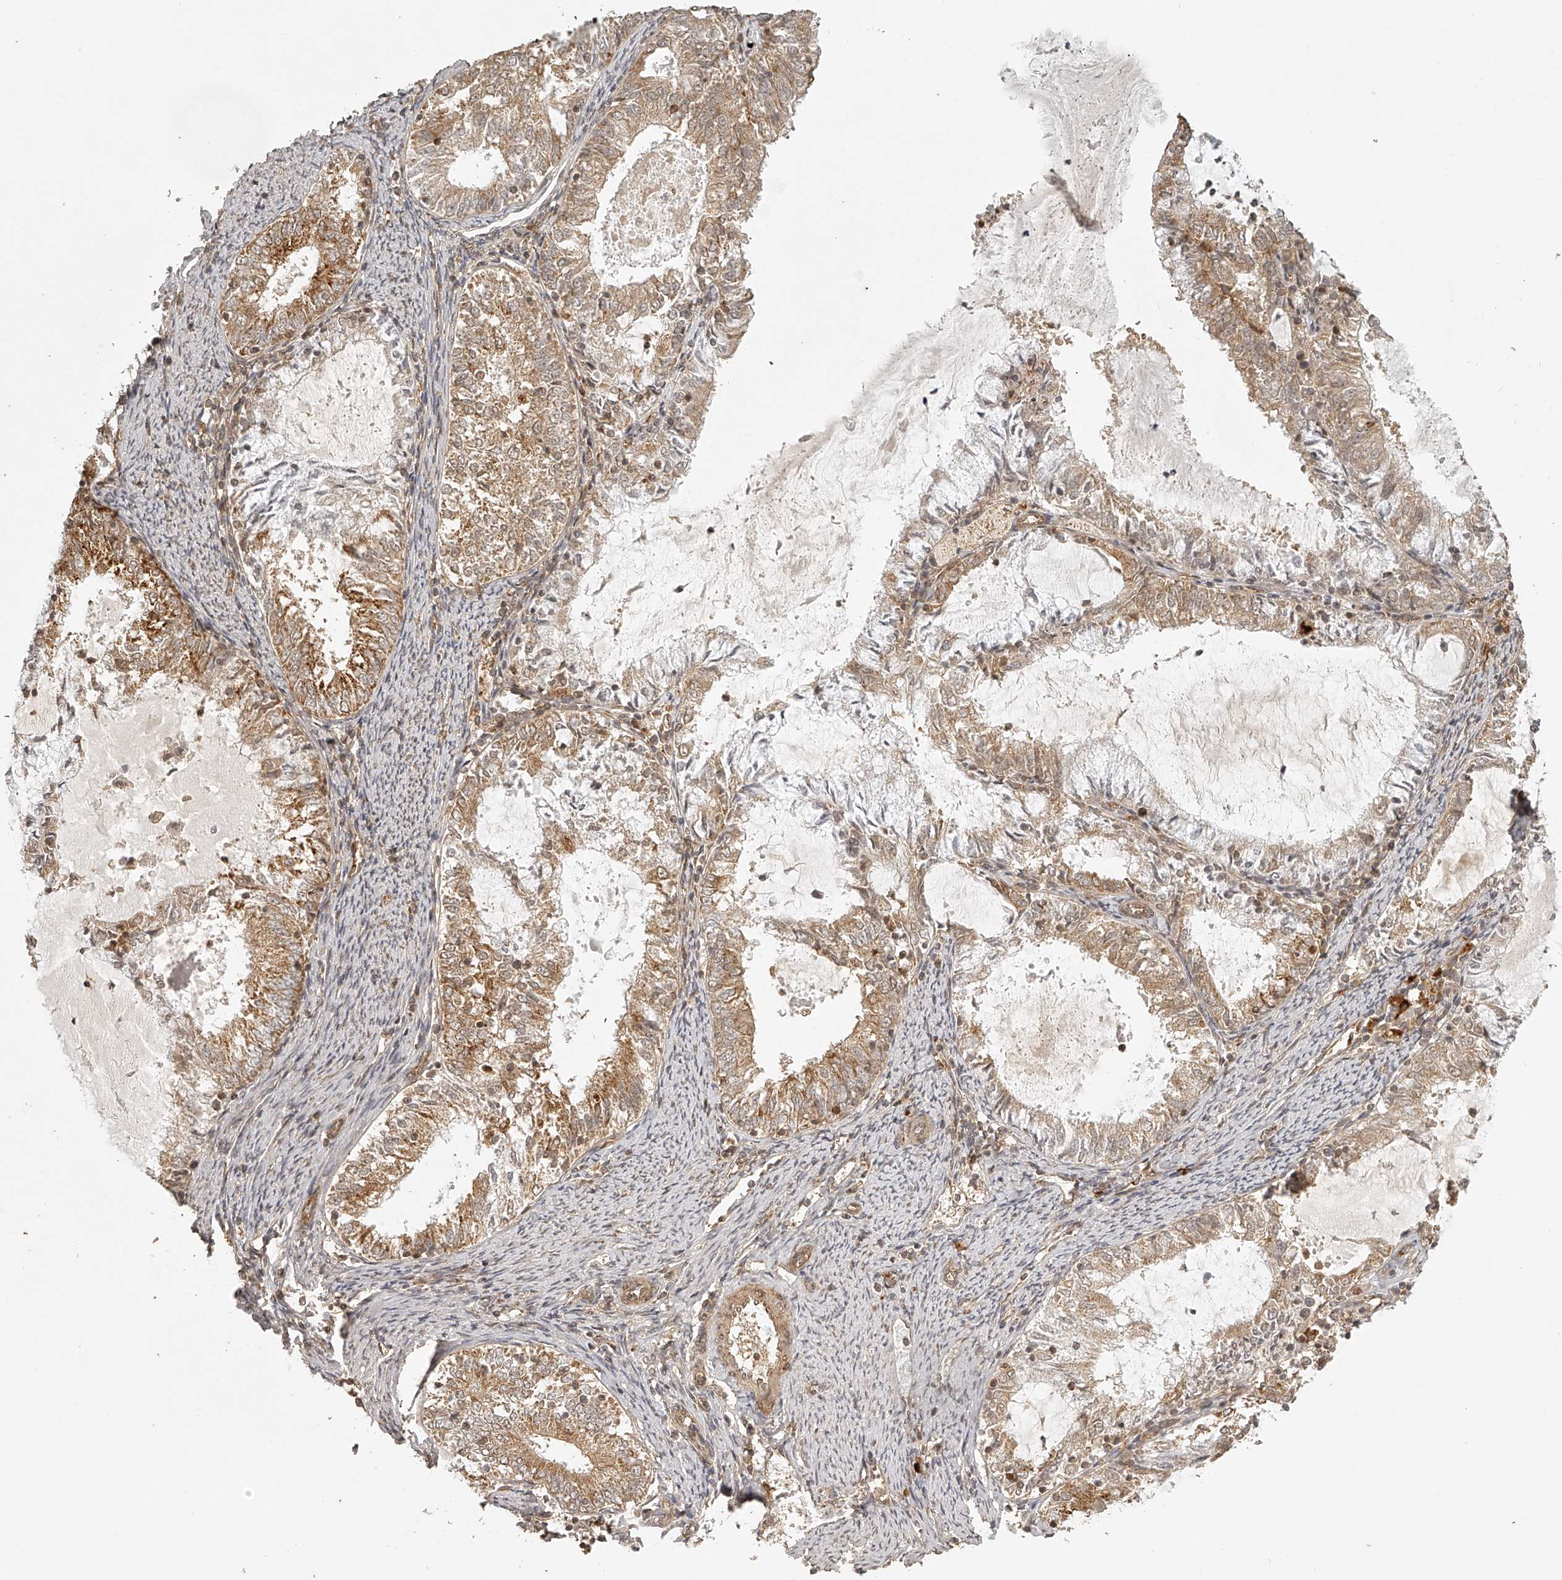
{"staining": {"intensity": "moderate", "quantity": ">75%", "location": "cytoplasmic/membranous"}, "tissue": "endometrial cancer", "cell_type": "Tumor cells", "image_type": "cancer", "snomed": [{"axis": "morphology", "description": "Adenocarcinoma, NOS"}, {"axis": "topography", "description": "Endometrium"}], "caption": "Immunohistochemical staining of human endometrial cancer (adenocarcinoma) shows moderate cytoplasmic/membranous protein positivity in approximately >75% of tumor cells.", "gene": "BCL2L11", "patient": {"sex": "female", "age": 57}}